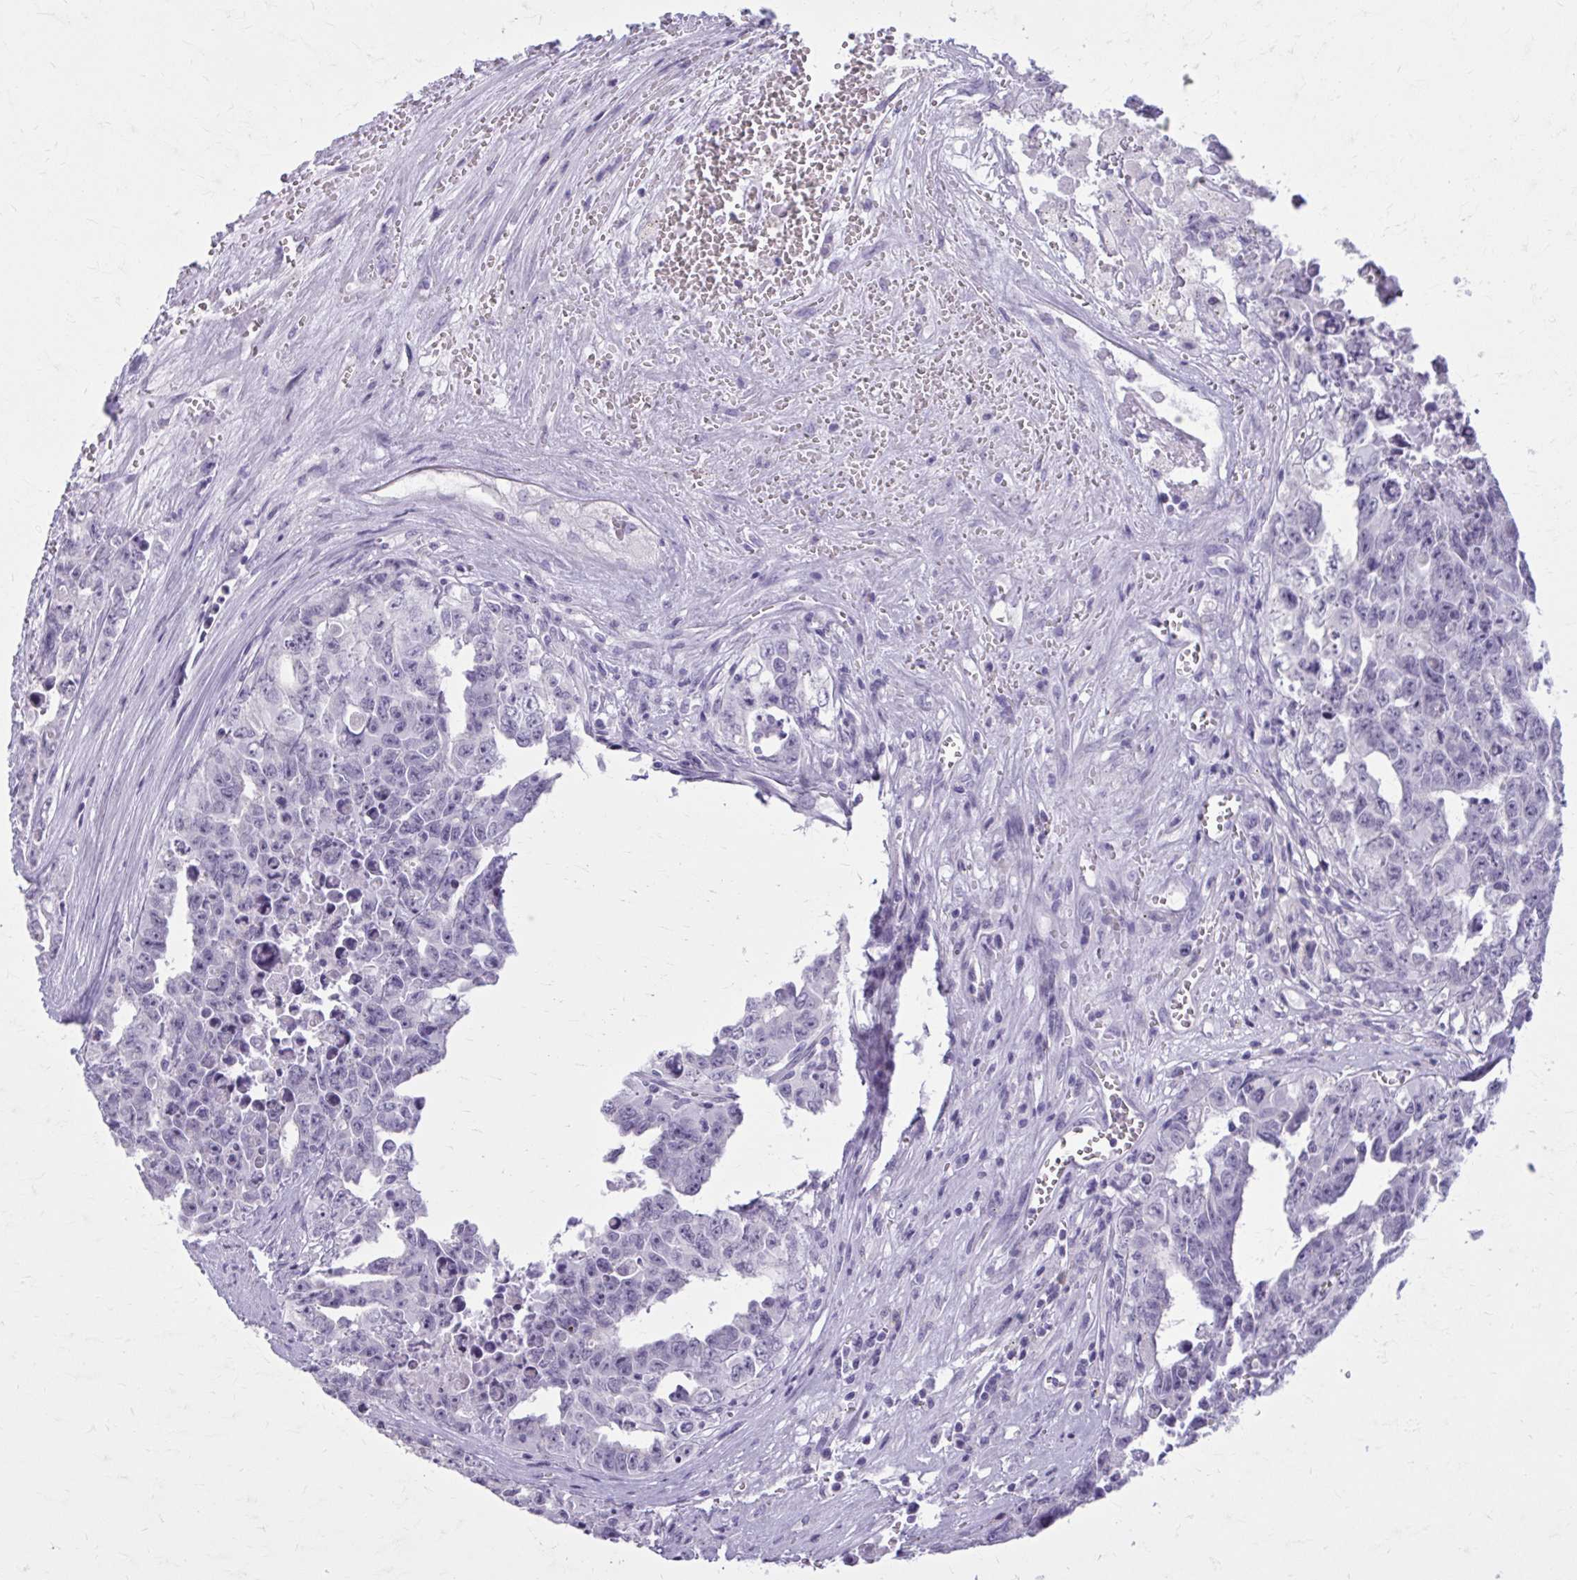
{"staining": {"intensity": "negative", "quantity": "none", "location": "none"}, "tissue": "testis cancer", "cell_type": "Tumor cells", "image_type": "cancer", "snomed": [{"axis": "morphology", "description": "Carcinoma, Embryonal, NOS"}, {"axis": "topography", "description": "Testis"}], "caption": "Immunohistochemistry (IHC) image of neoplastic tissue: testis cancer stained with DAB (3,3'-diaminobenzidine) shows no significant protein staining in tumor cells.", "gene": "OR4B1", "patient": {"sex": "male", "age": 24}}